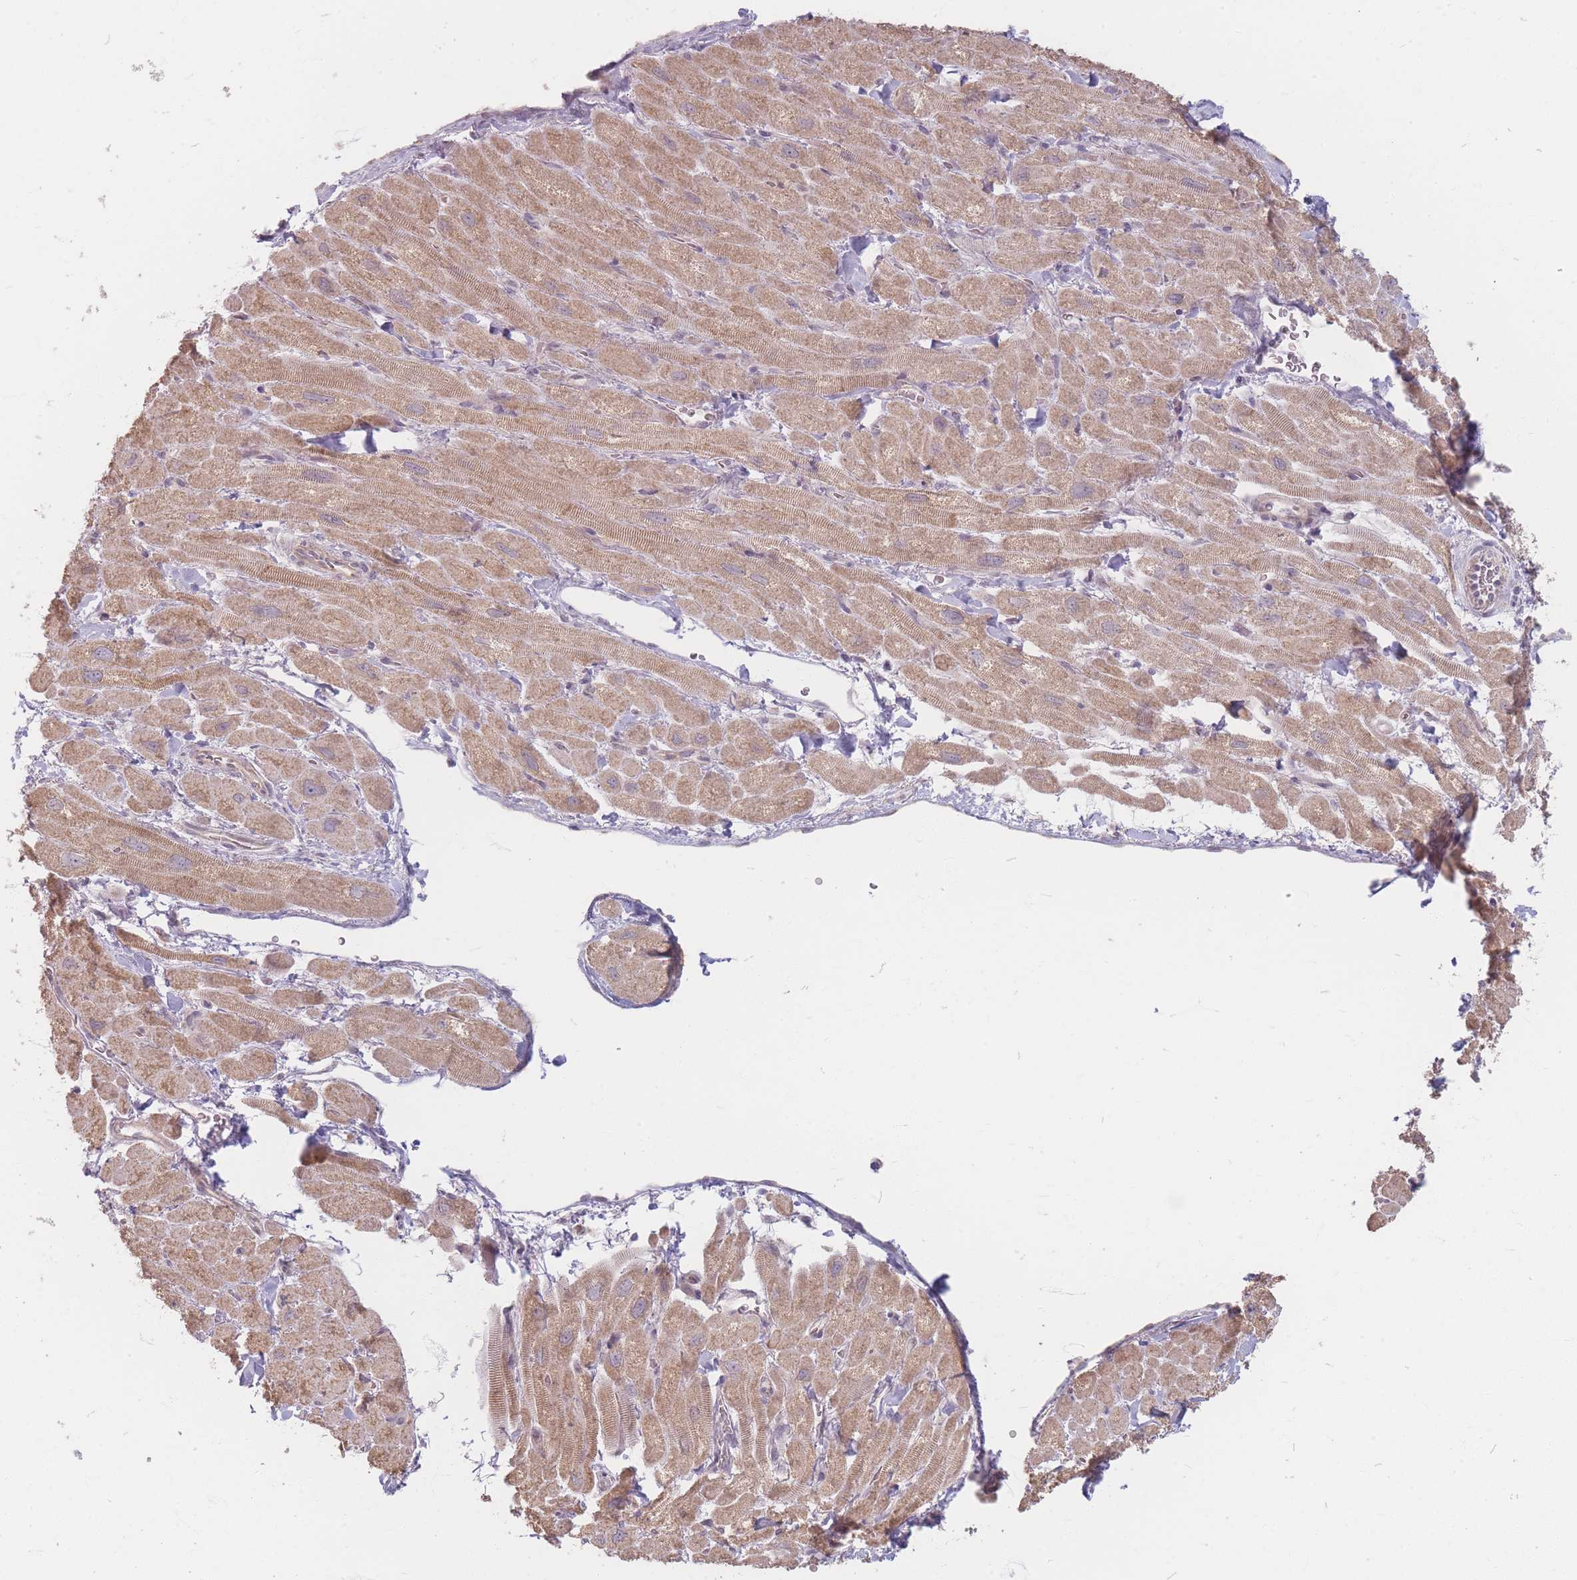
{"staining": {"intensity": "weak", "quantity": ">75%", "location": "cytoplasmic/membranous"}, "tissue": "heart muscle", "cell_type": "Cardiomyocytes", "image_type": "normal", "snomed": [{"axis": "morphology", "description": "Normal tissue, NOS"}, {"axis": "topography", "description": "Heart"}], "caption": "Immunohistochemistry staining of benign heart muscle, which shows low levels of weak cytoplasmic/membranous positivity in about >75% of cardiomyocytes indicating weak cytoplasmic/membranous protein expression. The staining was performed using DAB (brown) for protein detection and nuclei were counterstained in hematoxylin (blue).", "gene": "GABRA6", "patient": {"sex": "male", "age": 65}}